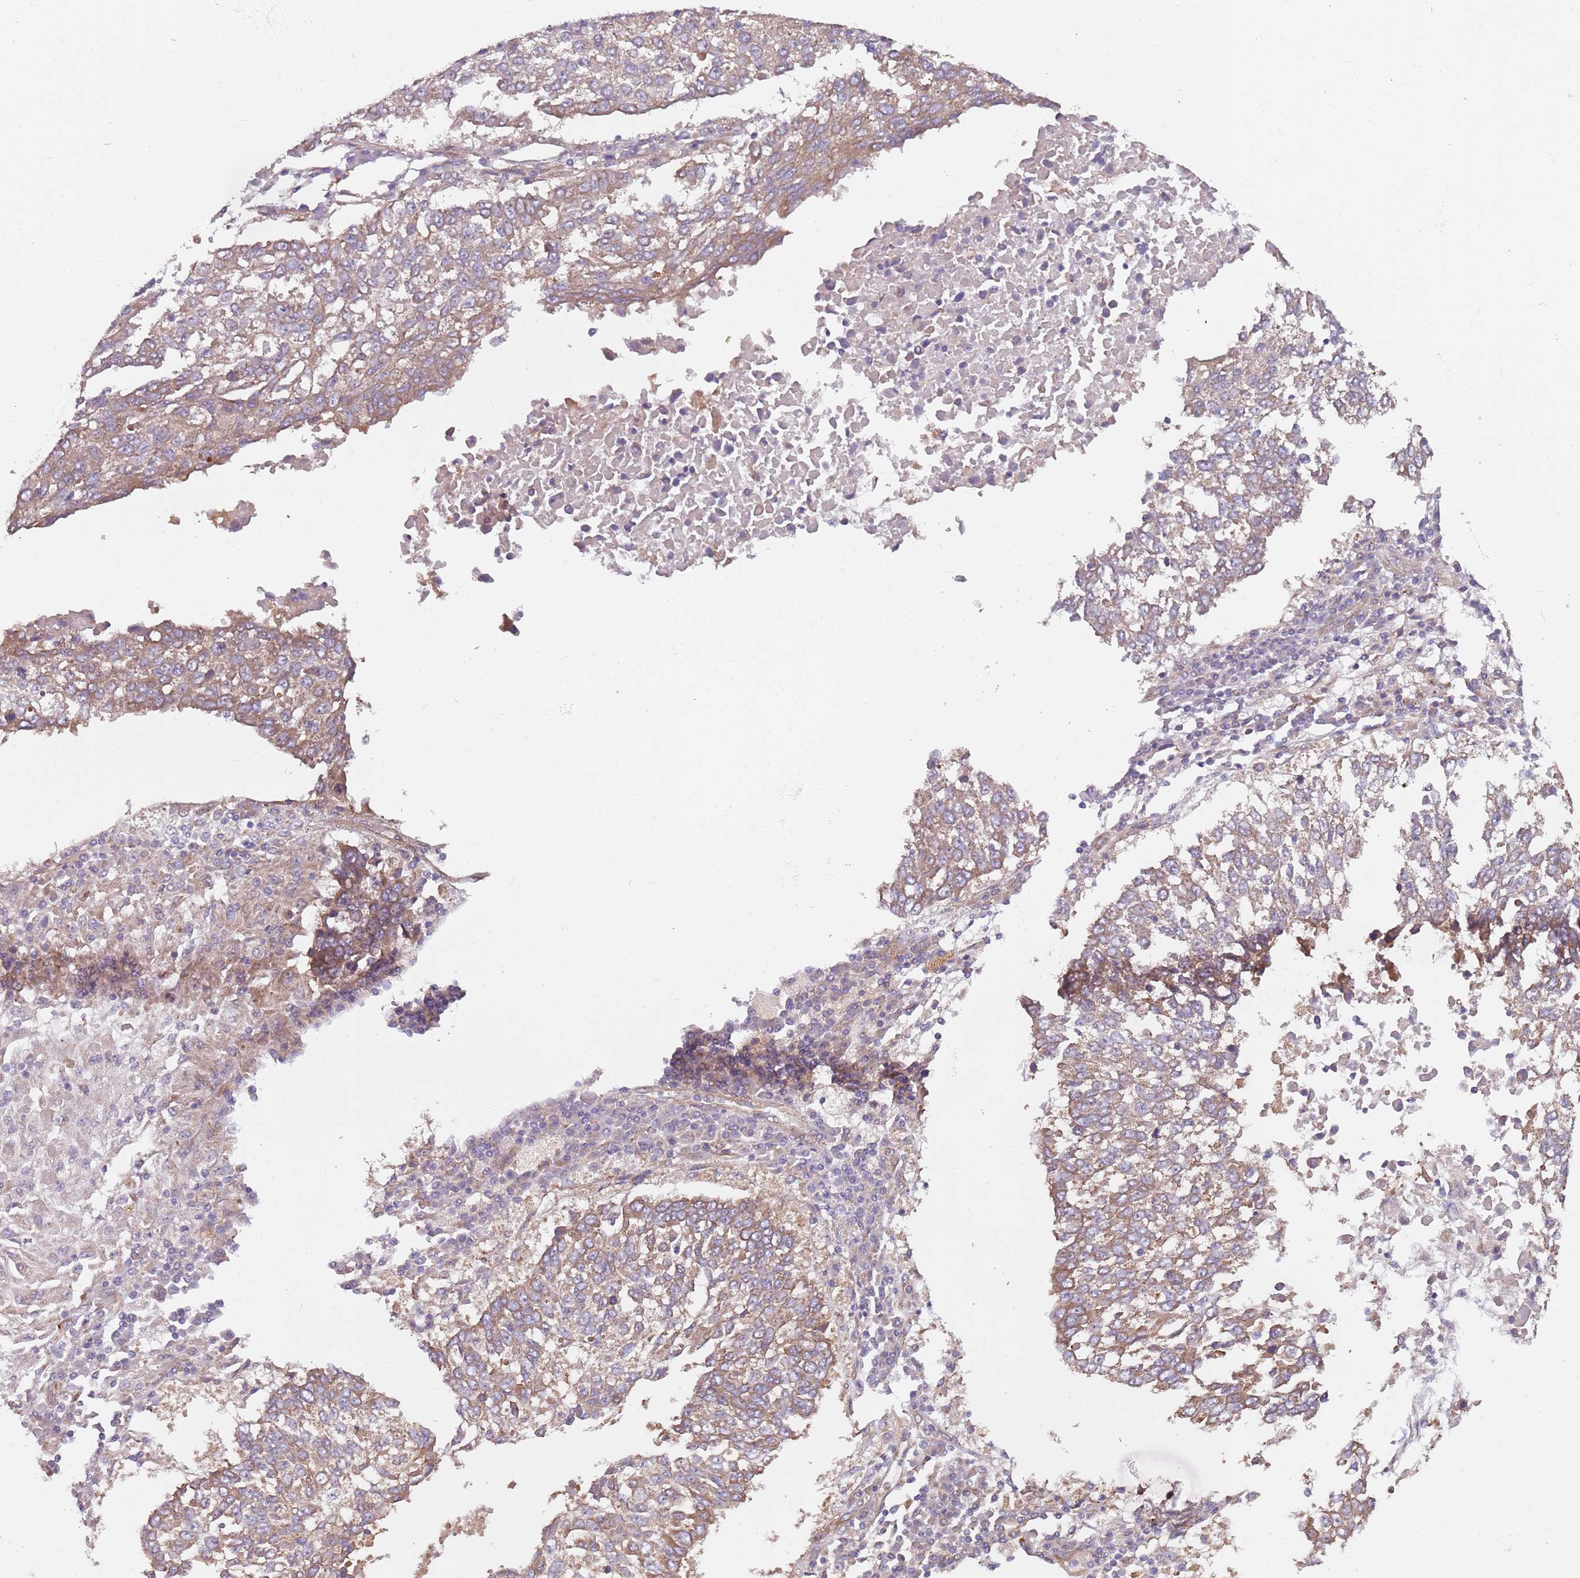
{"staining": {"intensity": "moderate", "quantity": "25%-75%", "location": "cytoplasmic/membranous"}, "tissue": "lung cancer", "cell_type": "Tumor cells", "image_type": "cancer", "snomed": [{"axis": "morphology", "description": "Squamous cell carcinoma, NOS"}, {"axis": "topography", "description": "Lung"}], "caption": "Immunohistochemistry (IHC) (DAB (3,3'-diaminobenzidine)) staining of squamous cell carcinoma (lung) demonstrates moderate cytoplasmic/membranous protein positivity in approximately 25%-75% of tumor cells.", "gene": "SPDL1", "patient": {"sex": "male", "age": 73}}